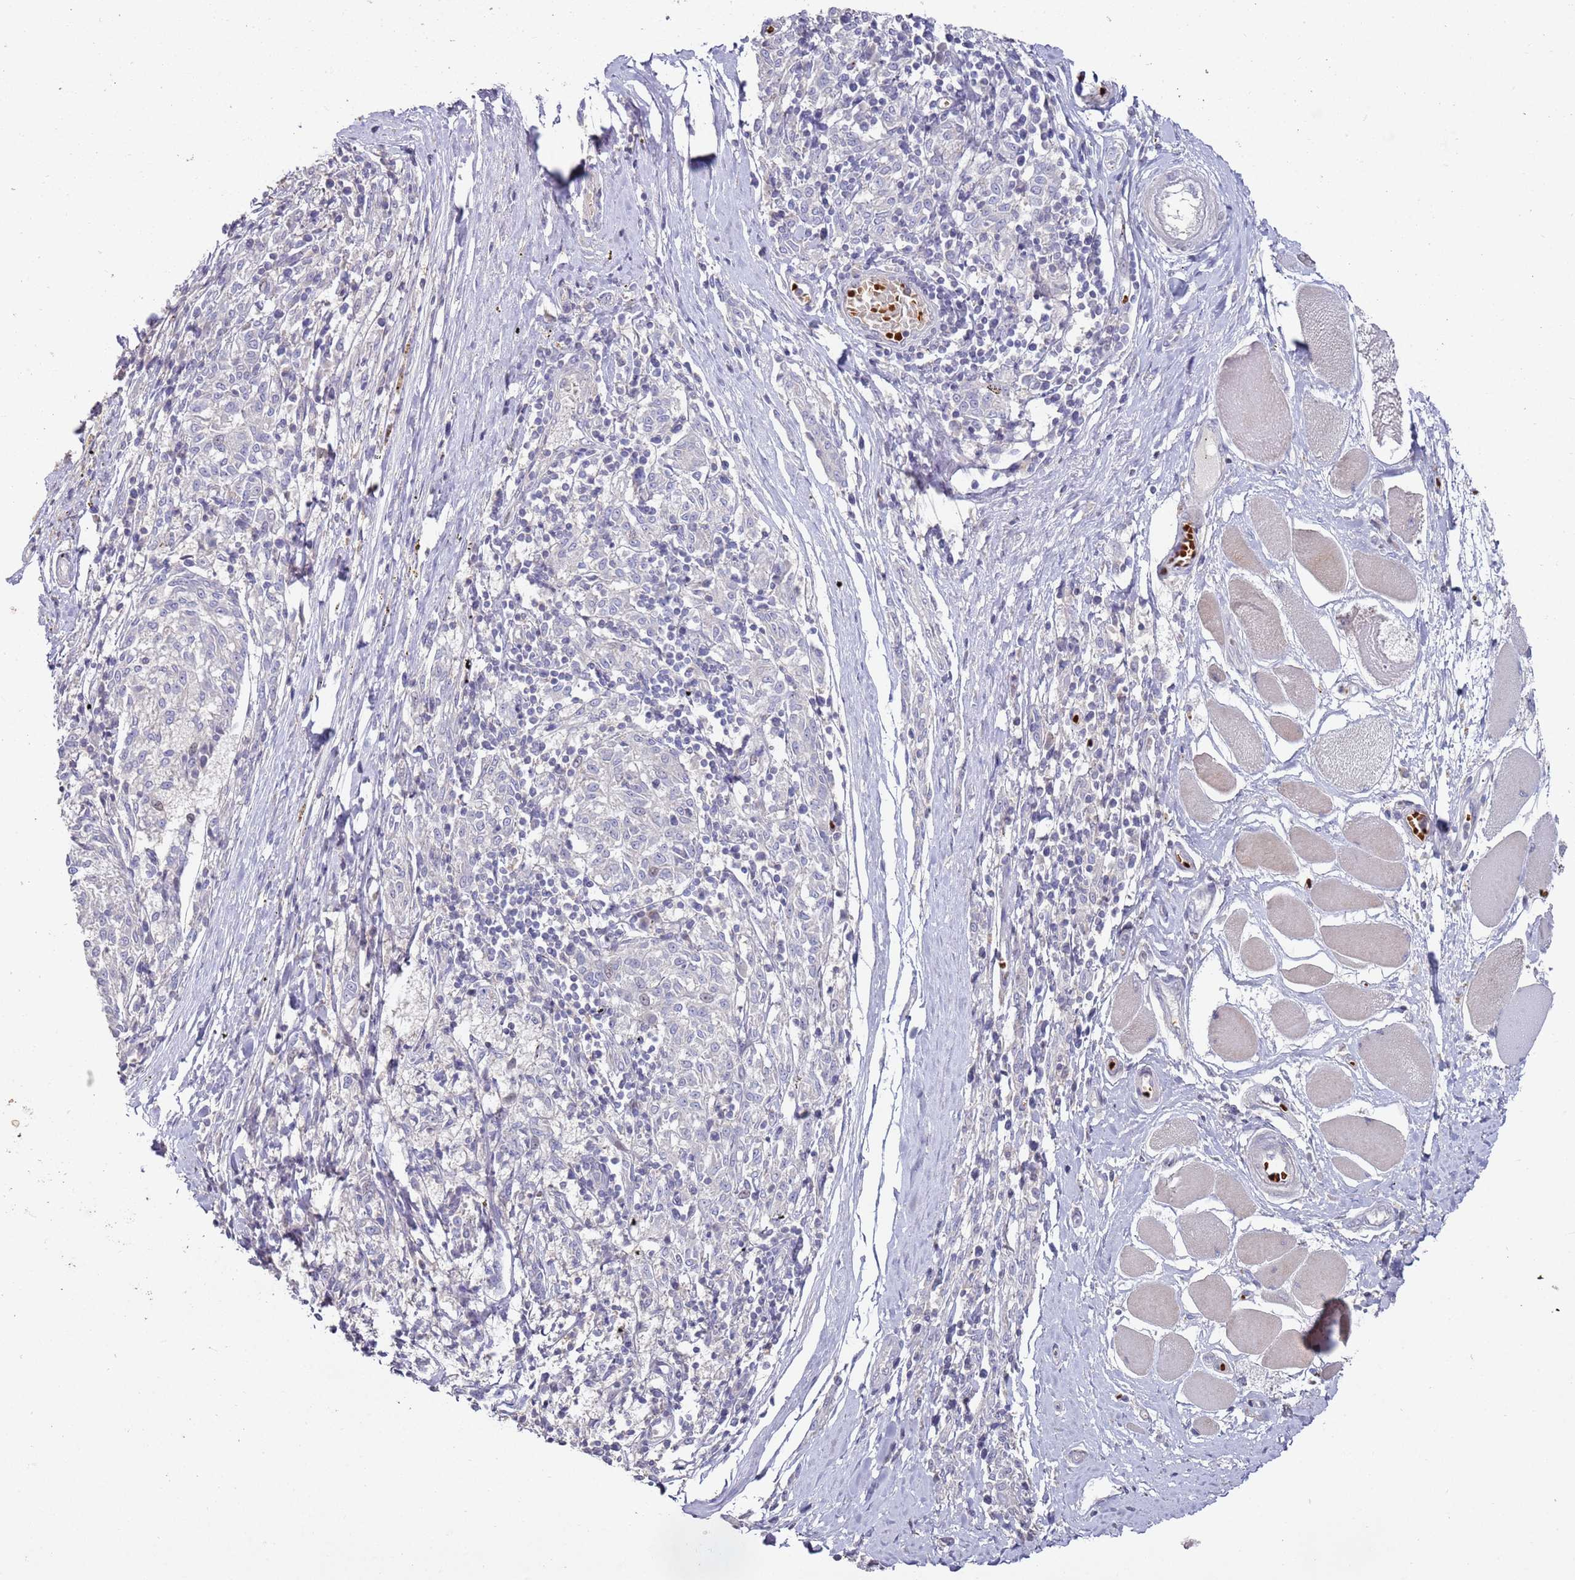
{"staining": {"intensity": "negative", "quantity": "none", "location": "none"}, "tissue": "melanoma", "cell_type": "Tumor cells", "image_type": "cancer", "snomed": [{"axis": "morphology", "description": "Malignant melanoma, NOS"}, {"axis": "topography", "description": "Skin"}], "caption": "The micrograph shows no significant staining in tumor cells of melanoma. (Immunohistochemistry (ihc), brightfield microscopy, high magnification).", "gene": "LACC1", "patient": {"sex": "female", "age": 72}}